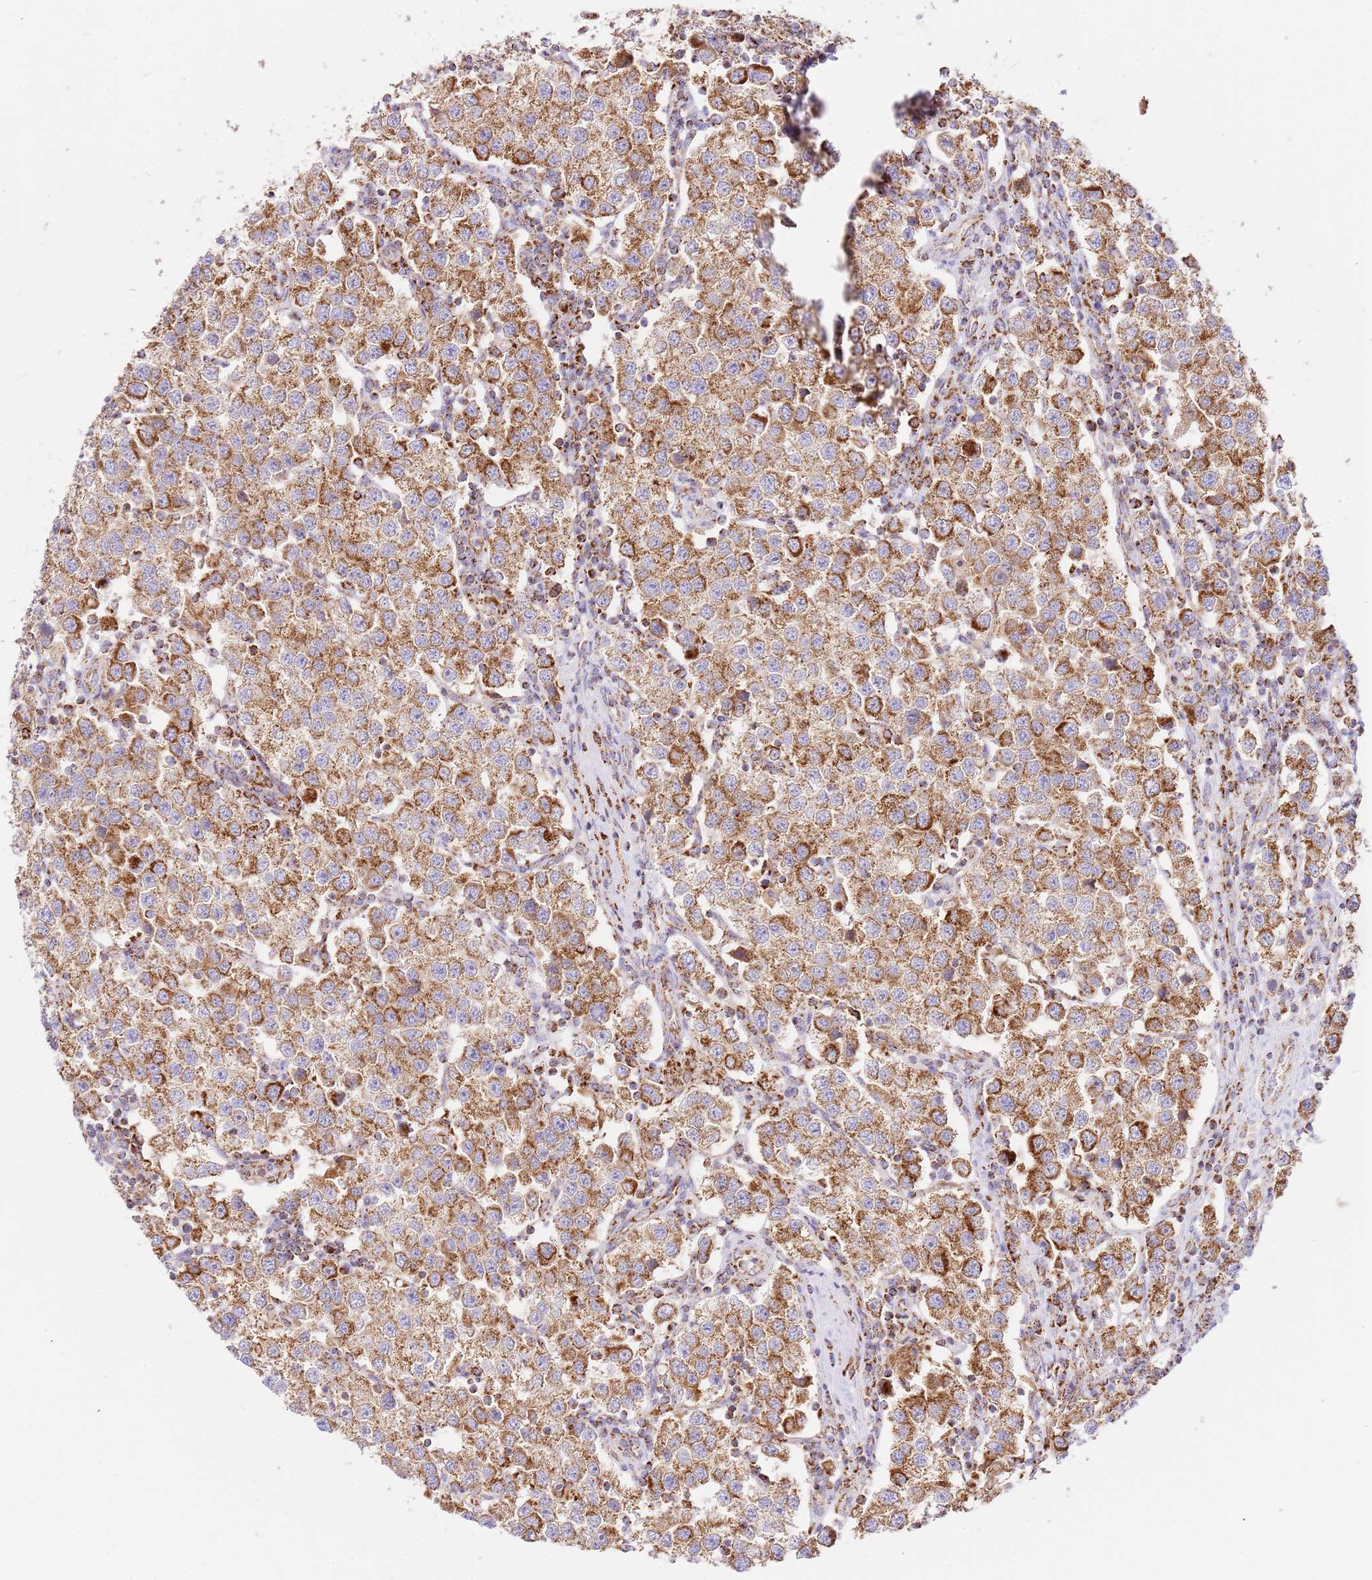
{"staining": {"intensity": "strong", "quantity": ">75%", "location": "cytoplasmic/membranous"}, "tissue": "testis cancer", "cell_type": "Tumor cells", "image_type": "cancer", "snomed": [{"axis": "morphology", "description": "Seminoma, NOS"}, {"axis": "topography", "description": "Testis"}], "caption": "Tumor cells exhibit strong cytoplasmic/membranous staining in approximately >75% of cells in testis seminoma. (Stains: DAB (3,3'-diaminobenzidine) in brown, nuclei in blue, Microscopy: brightfield microscopy at high magnification).", "gene": "ZBTB39", "patient": {"sex": "male", "age": 37}}